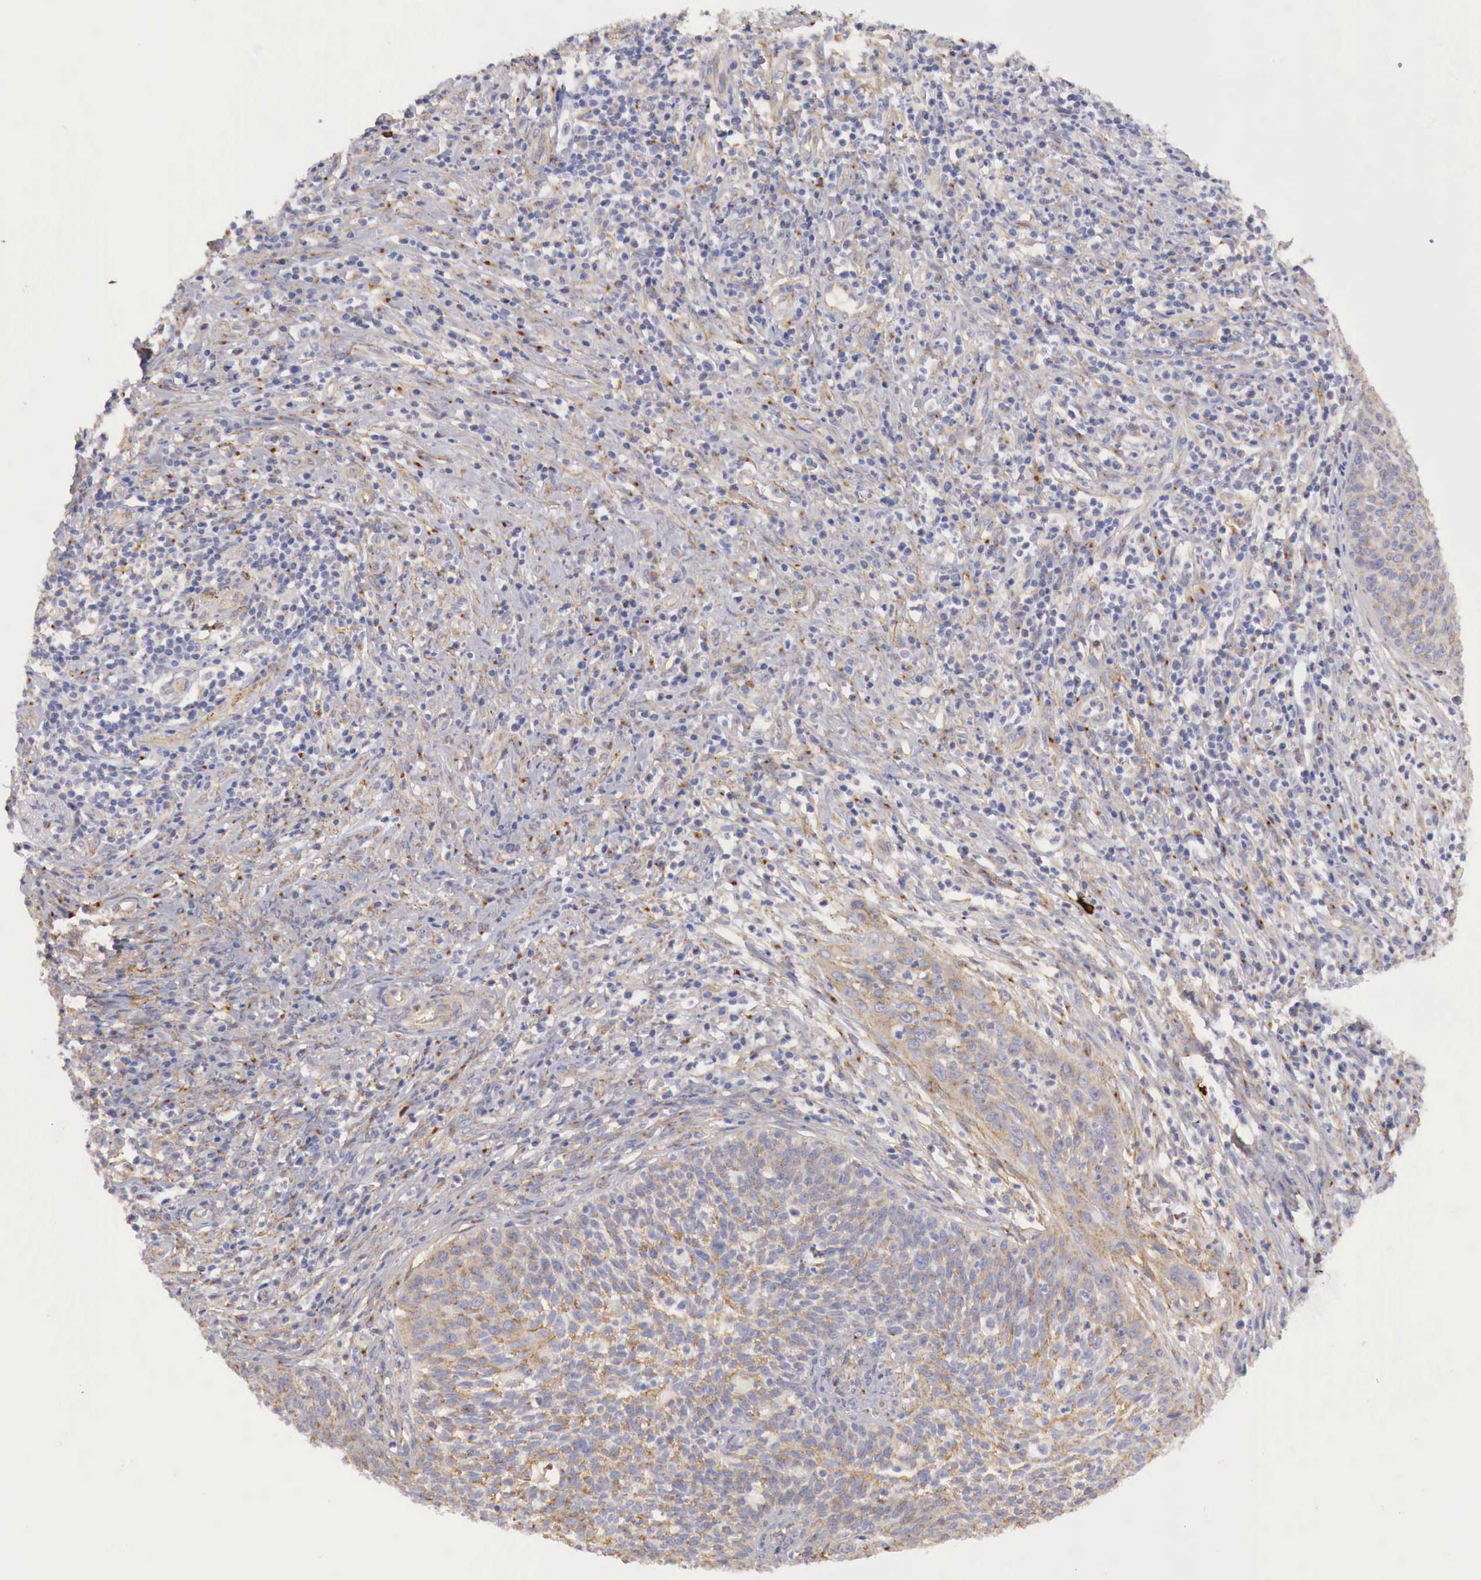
{"staining": {"intensity": "weak", "quantity": "25%-75%", "location": "cytoplasmic/membranous"}, "tissue": "cervical cancer", "cell_type": "Tumor cells", "image_type": "cancer", "snomed": [{"axis": "morphology", "description": "Squamous cell carcinoma, NOS"}, {"axis": "topography", "description": "Cervix"}], "caption": "A histopathology image of cervical squamous cell carcinoma stained for a protein shows weak cytoplasmic/membranous brown staining in tumor cells.", "gene": "KLHDC7B", "patient": {"sex": "female", "age": 41}}